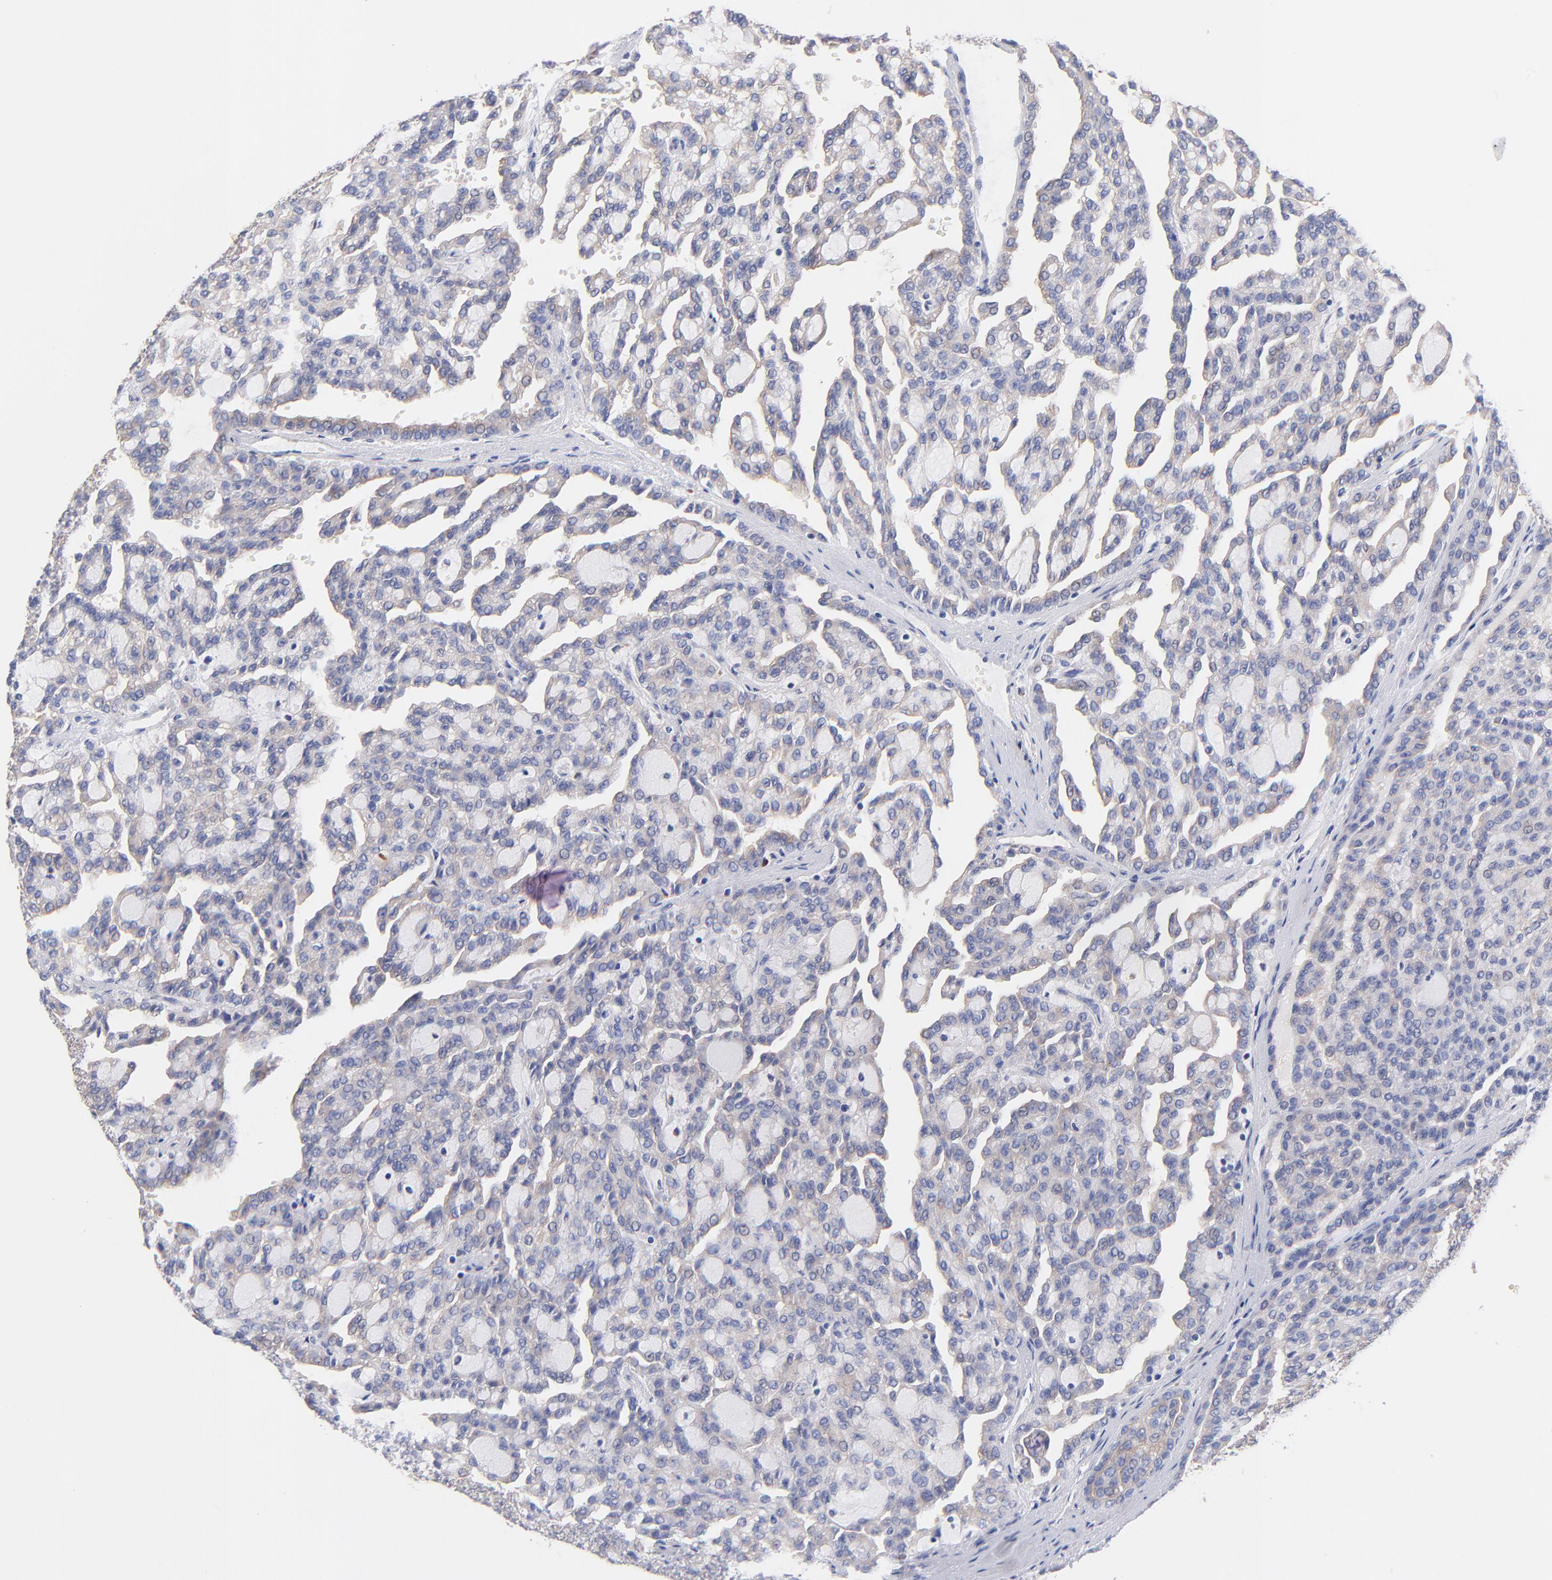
{"staining": {"intensity": "weak", "quantity": "25%-75%", "location": "cytoplasmic/membranous"}, "tissue": "renal cancer", "cell_type": "Tumor cells", "image_type": "cancer", "snomed": [{"axis": "morphology", "description": "Adenocarcinoma, NOS"}, {"axis": "topography", "description": "Kidney"}], "caption": "Renal adenocarcinoma tissue demonstrates weak cytoplasmic/membranous staining in approximately 25%-75% of tumor cells, visualized by immunohistochemistry. (Brightfield microscopy of DAB IHC at high magnification).", "gene": "TNFRSF13C", "patient": {"sex": "male", "age": 63}}